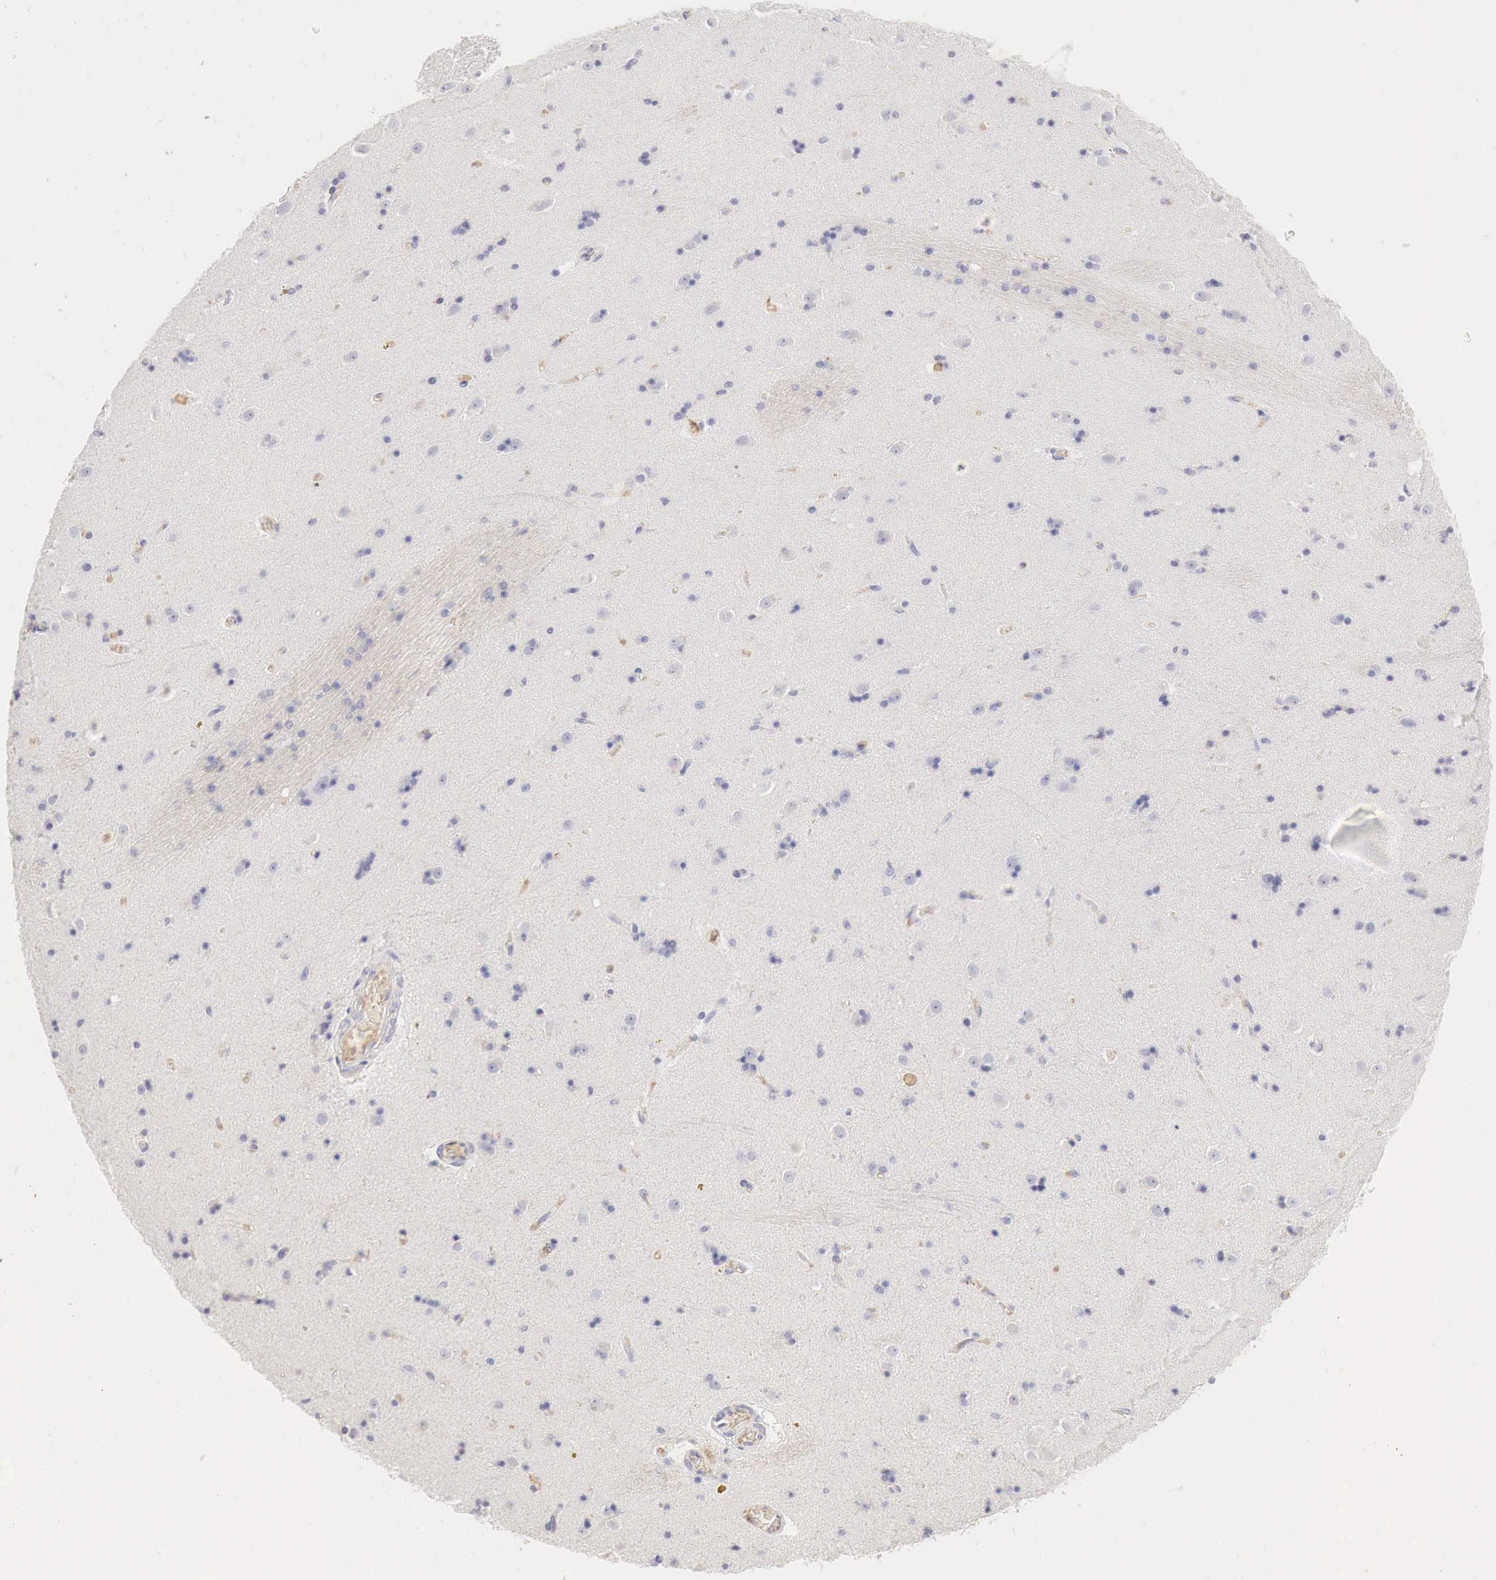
{"staining": {"intensity": "negative", "quantity": "none", "location": "none"}, "tissue": "caudate", "cell_type": "Glial cells", "image_type": "normal", "snomed": [{"axis": "morphology", "description": "Normal tissue, NOS"}, {"axis": "topography", "description": "Lateral ventricle wall"}], "caption": "An immunohistochemistry photomicrograph of normal caudate is shown. There is no staining in glial cells of caudate.", "gene": "OTC", "patient": {"sex": "female", "age": 54}}